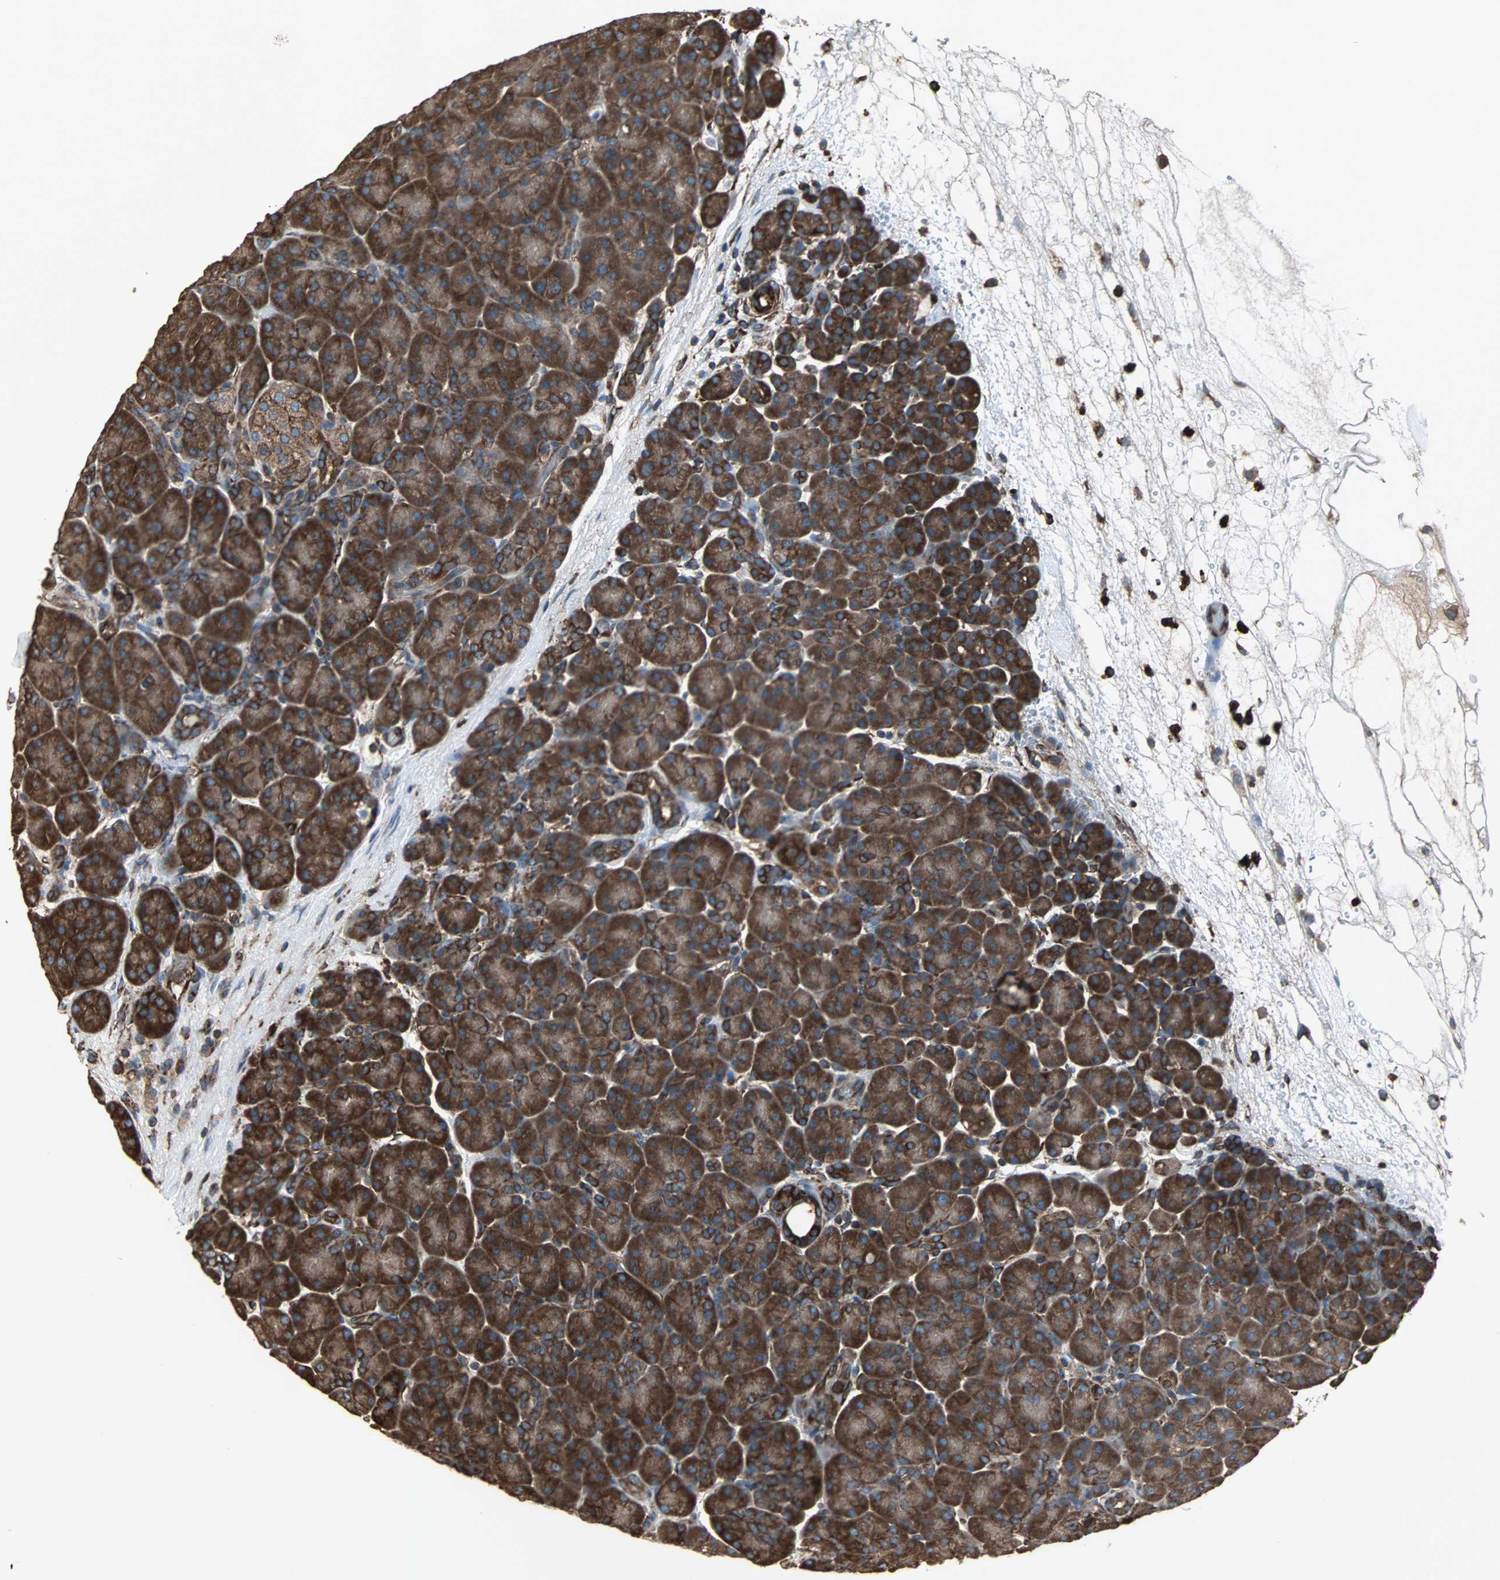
{"staining": {"intensity": "strong", "quantity": ">75%", "location": "cytoplasmic/membranous"}, "tissue": "pancreas", "cell_type": "Exocrine glandular cells", "image_type": "normal", "snomed": [{"axis": "morphology", "description": "Normal tissue, NOS"}, {"axis": "topography", "description": "Pancreas"}], "caption": "Immunohistochemical staining of normal human pancreas shows high levels of strong cytoplasmic/membranous expression in about >75% of exocrine glandular cells. (Stains: DAB in brown, nuclei in blue, Microscopy: brightfield microscopy at high magnification).", "gene": "ACTN1", "patient": {"sex": "male", "age": 66}}